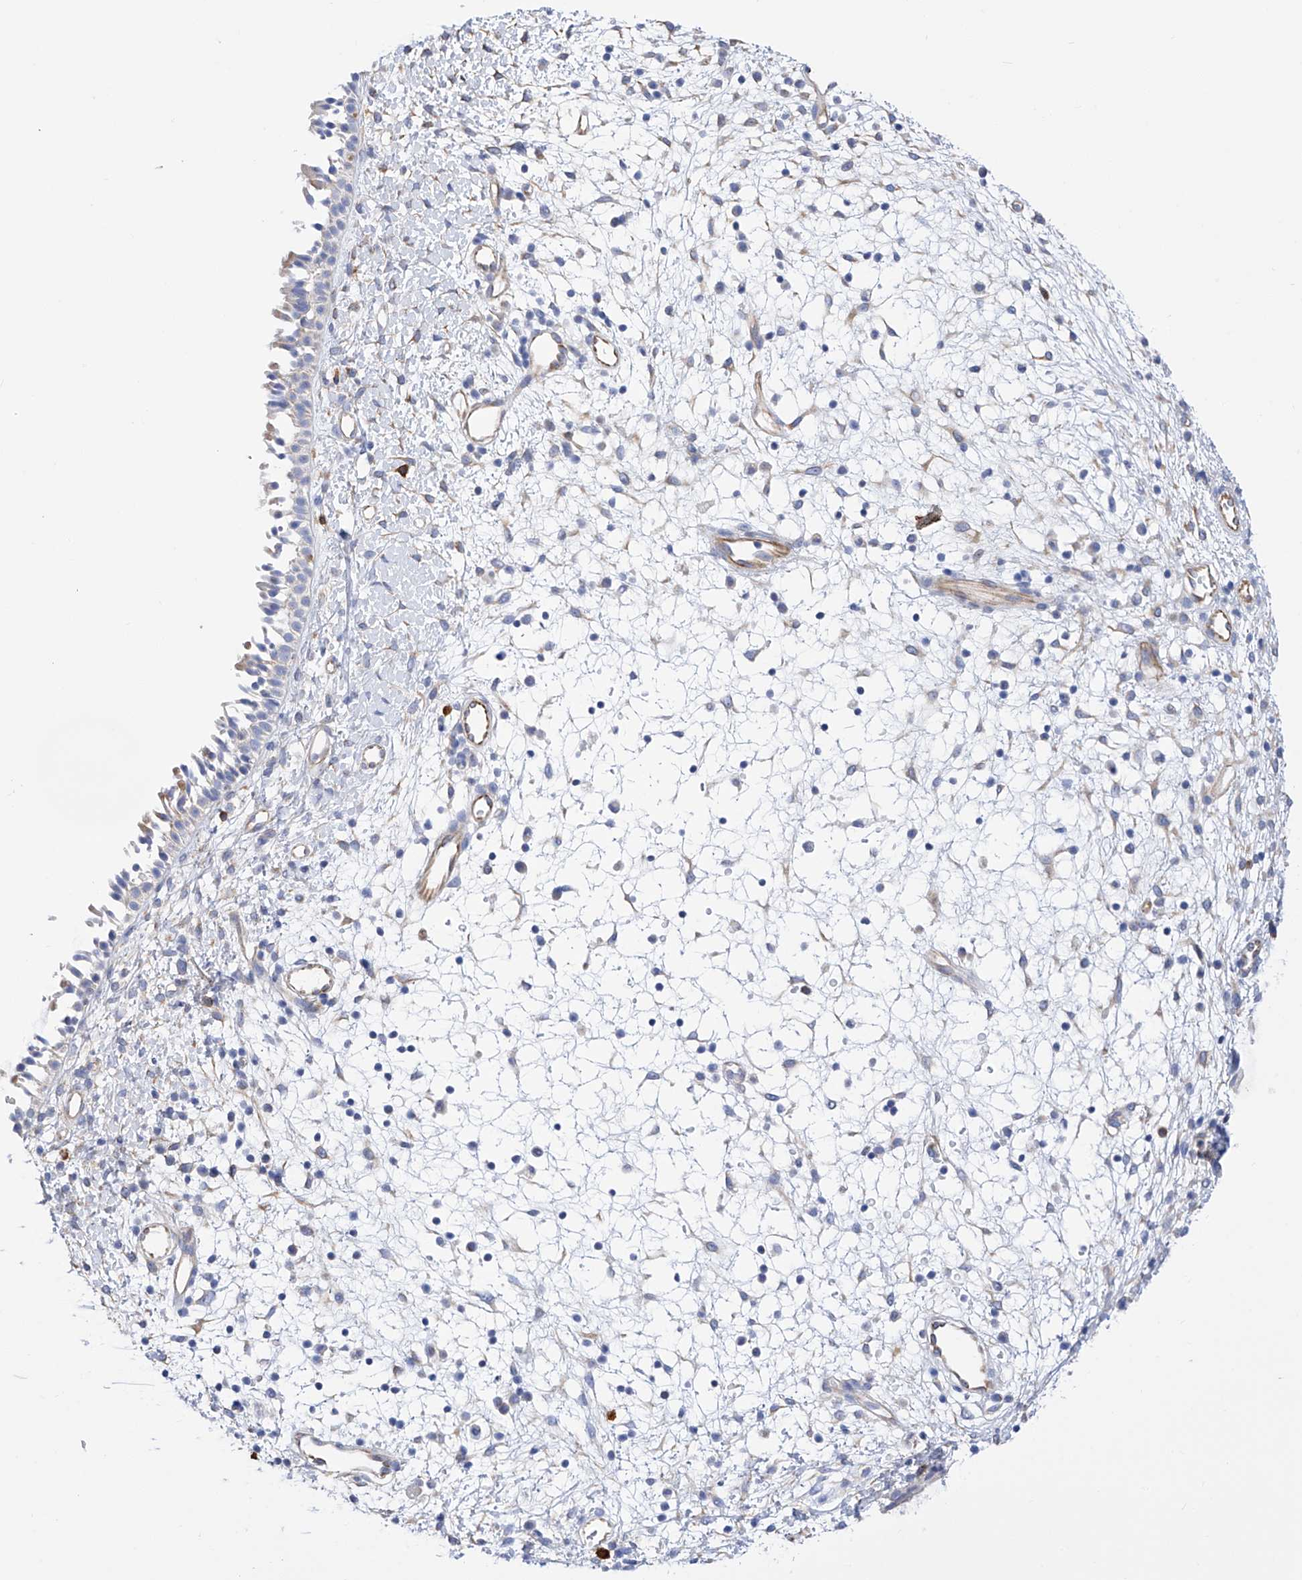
{"staining": {"intensity": "negative", "quantity": "none", "location": "none"}, "tissue": "nasopharynx", "cell_type": "Respiratory epithelial cells", "image_type": "normal", "snomed": [{"axis": "morphology", "description": "Normal tissue, NOS"}, {"axis": "topography", "description": "Nasopharynx"}], "caption": "Histopathology image shows no significant protein positivity in respiratory epithelial cells of normal nasopharynx. The staining is performed using DAB brown chromogen with nuclei counter-stained in using hematoxylin.", "gene": "FLG", "patient": {"sex": "male", "age": 22}}